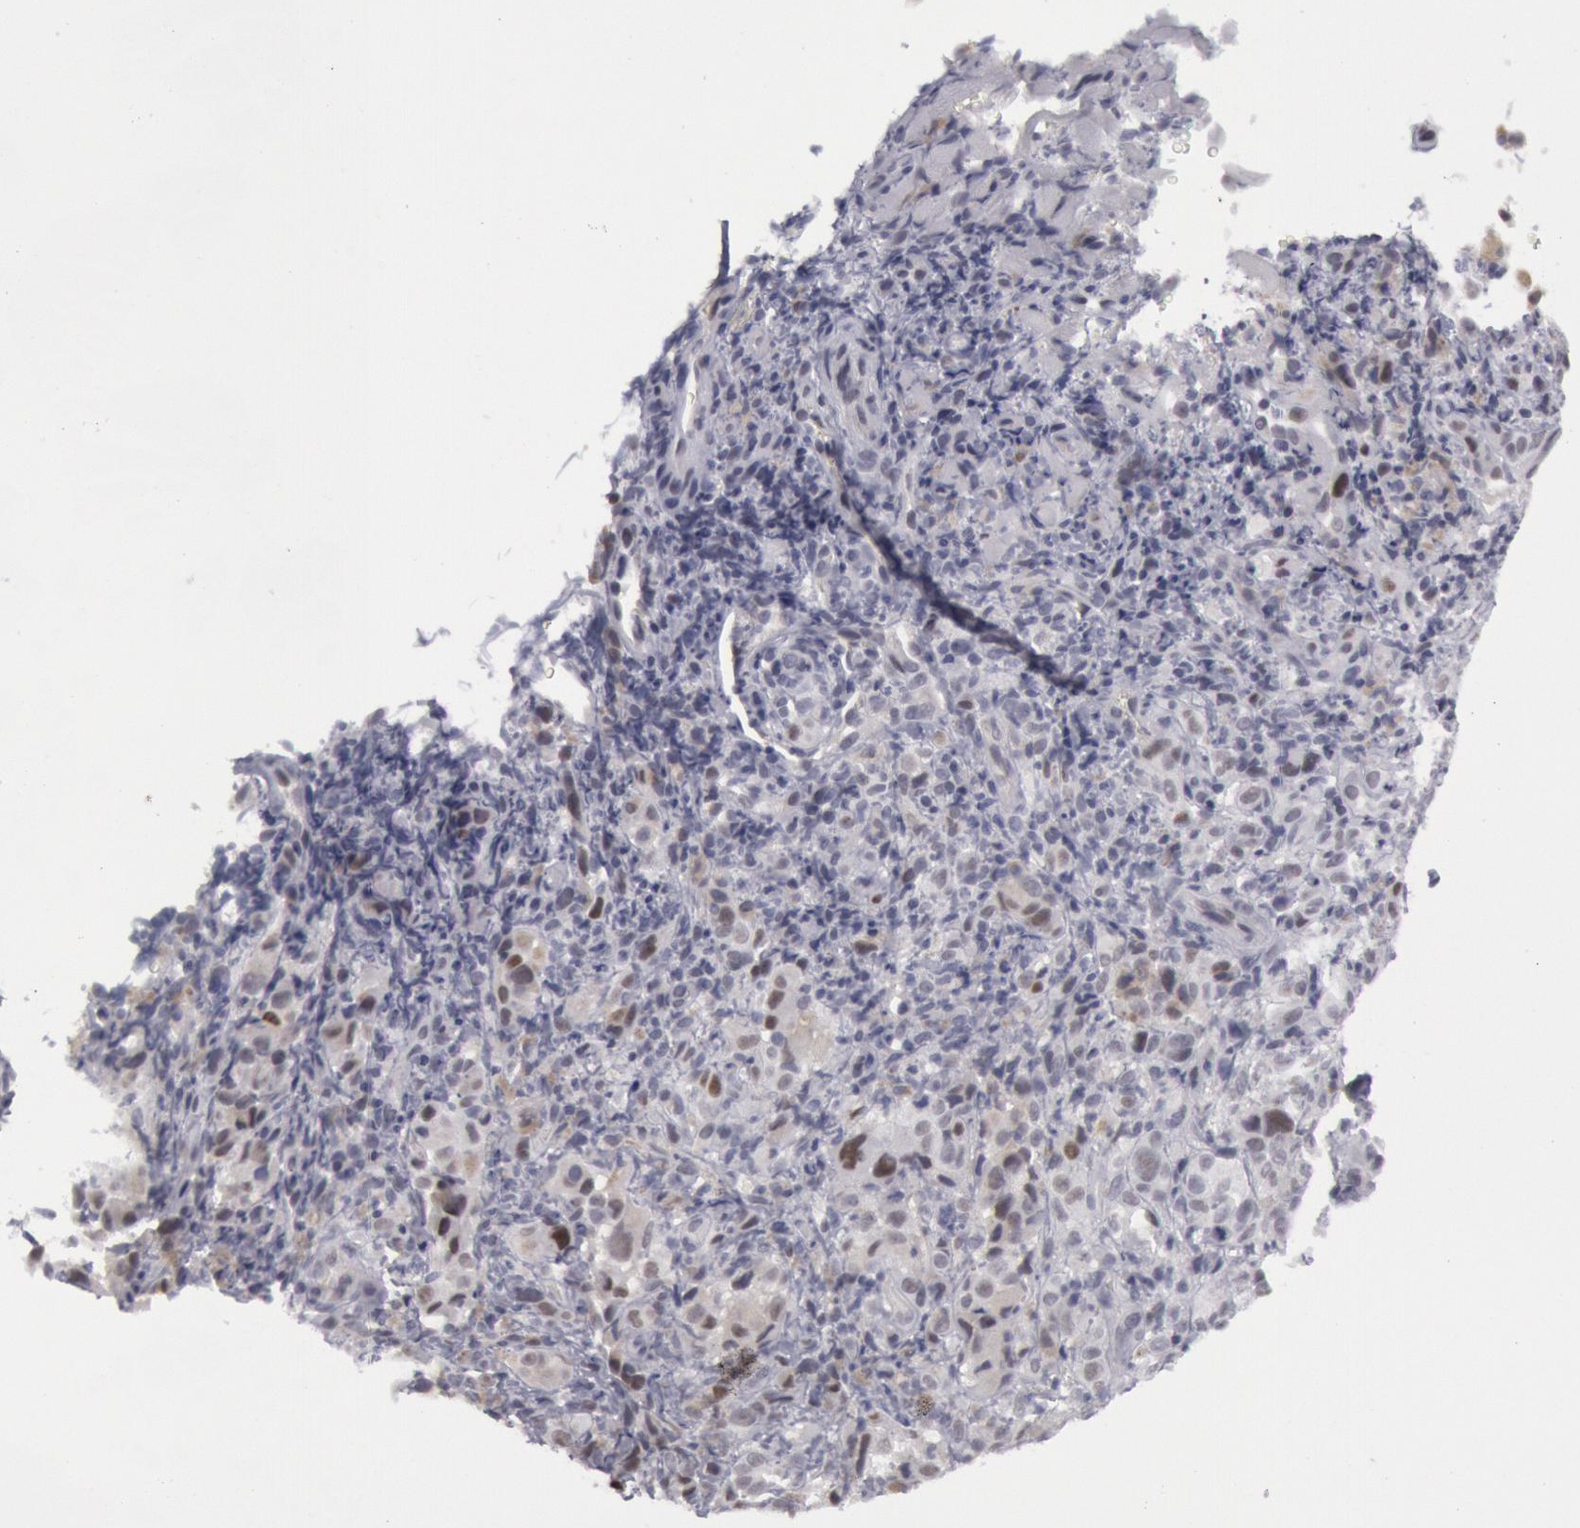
{"staining": {"intensity": "negative", "quantity": "none", "location": "none"}, "tissue": "melanoma", "cell_type": "Tumor cells", "image_type": "cancer", "snomed": [{"axis": "morphology", "description": "Malignant melanoma, NOS"}, {"axis": "topography", "description": "Skin"}], "caption": "Immunohistochemistry (IHC) histopathology image of neoplastic tissue: melanoma stained with DAB (3,3'-diaminobenzidine) reveals no significant protein staining in tumor cells. (DAB immunohistochemistry (IHC) visualized using brightfield microscopy, high magnification).", "gene": "JOSD1", "patient": {"sex": "male", "age": 75}}